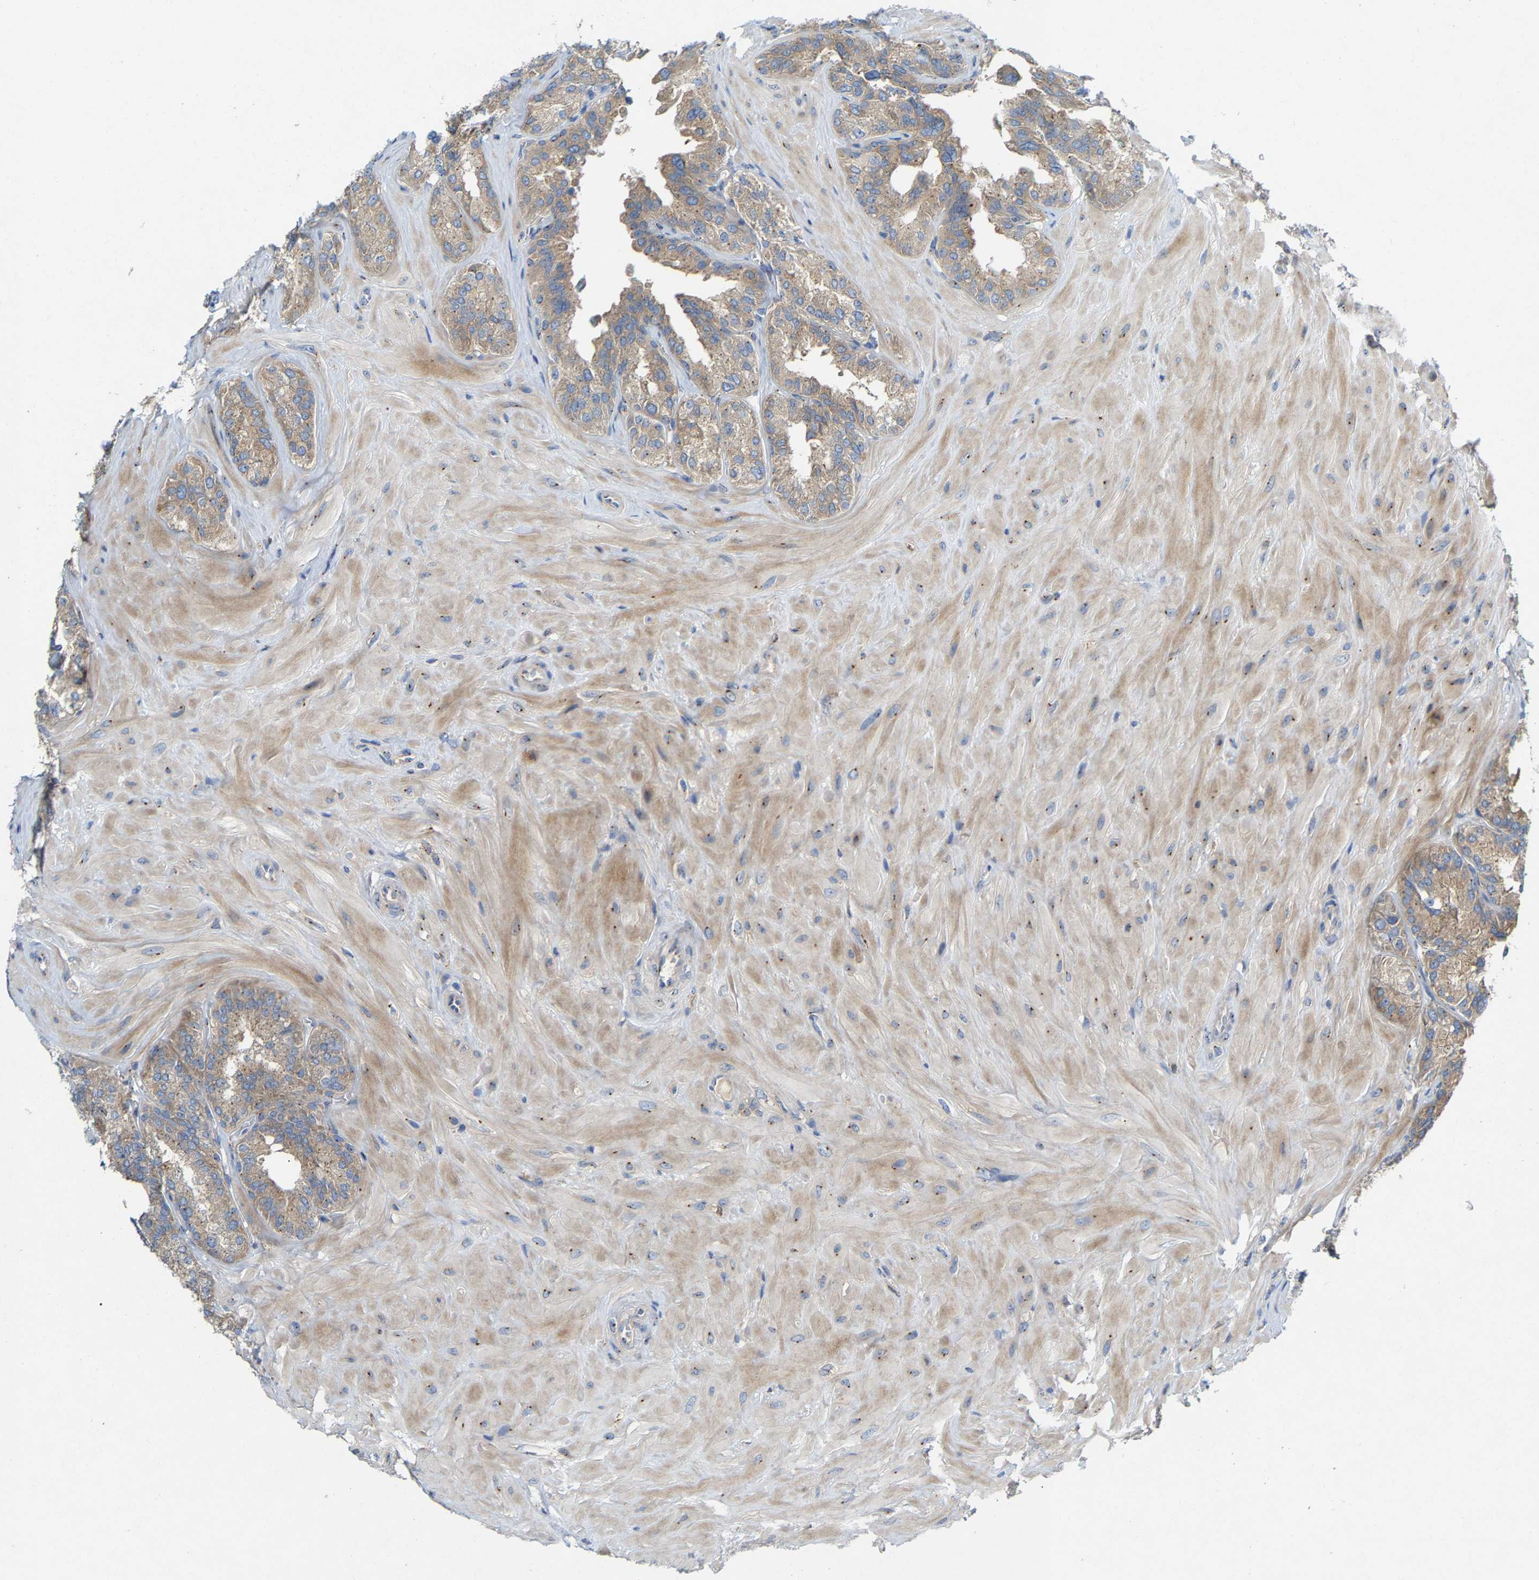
{"staining": {"intensity": "moderate", "quantity": ">75%", "location": "cytoplasmic/membranous"}, "tissue": "seminal vesicle", "cell_type": "Glandular cells", "image_type": "normal", "snomed": [{"axis": "morphology", "description": "Normal tissue, NOS"}, {"axis": "topography", "description": "Prostate"}, {"axis": "topography", "description": "Seminal veicle"}], "caption": "Brown immunohistochemical staining in benign seminal vesicle demonstrates moderate cytoplasmic/membranous staining in approximately >75% of glandular cells.", "gene": "PCNT", "patient": {"sex": "male", "age": 51}}